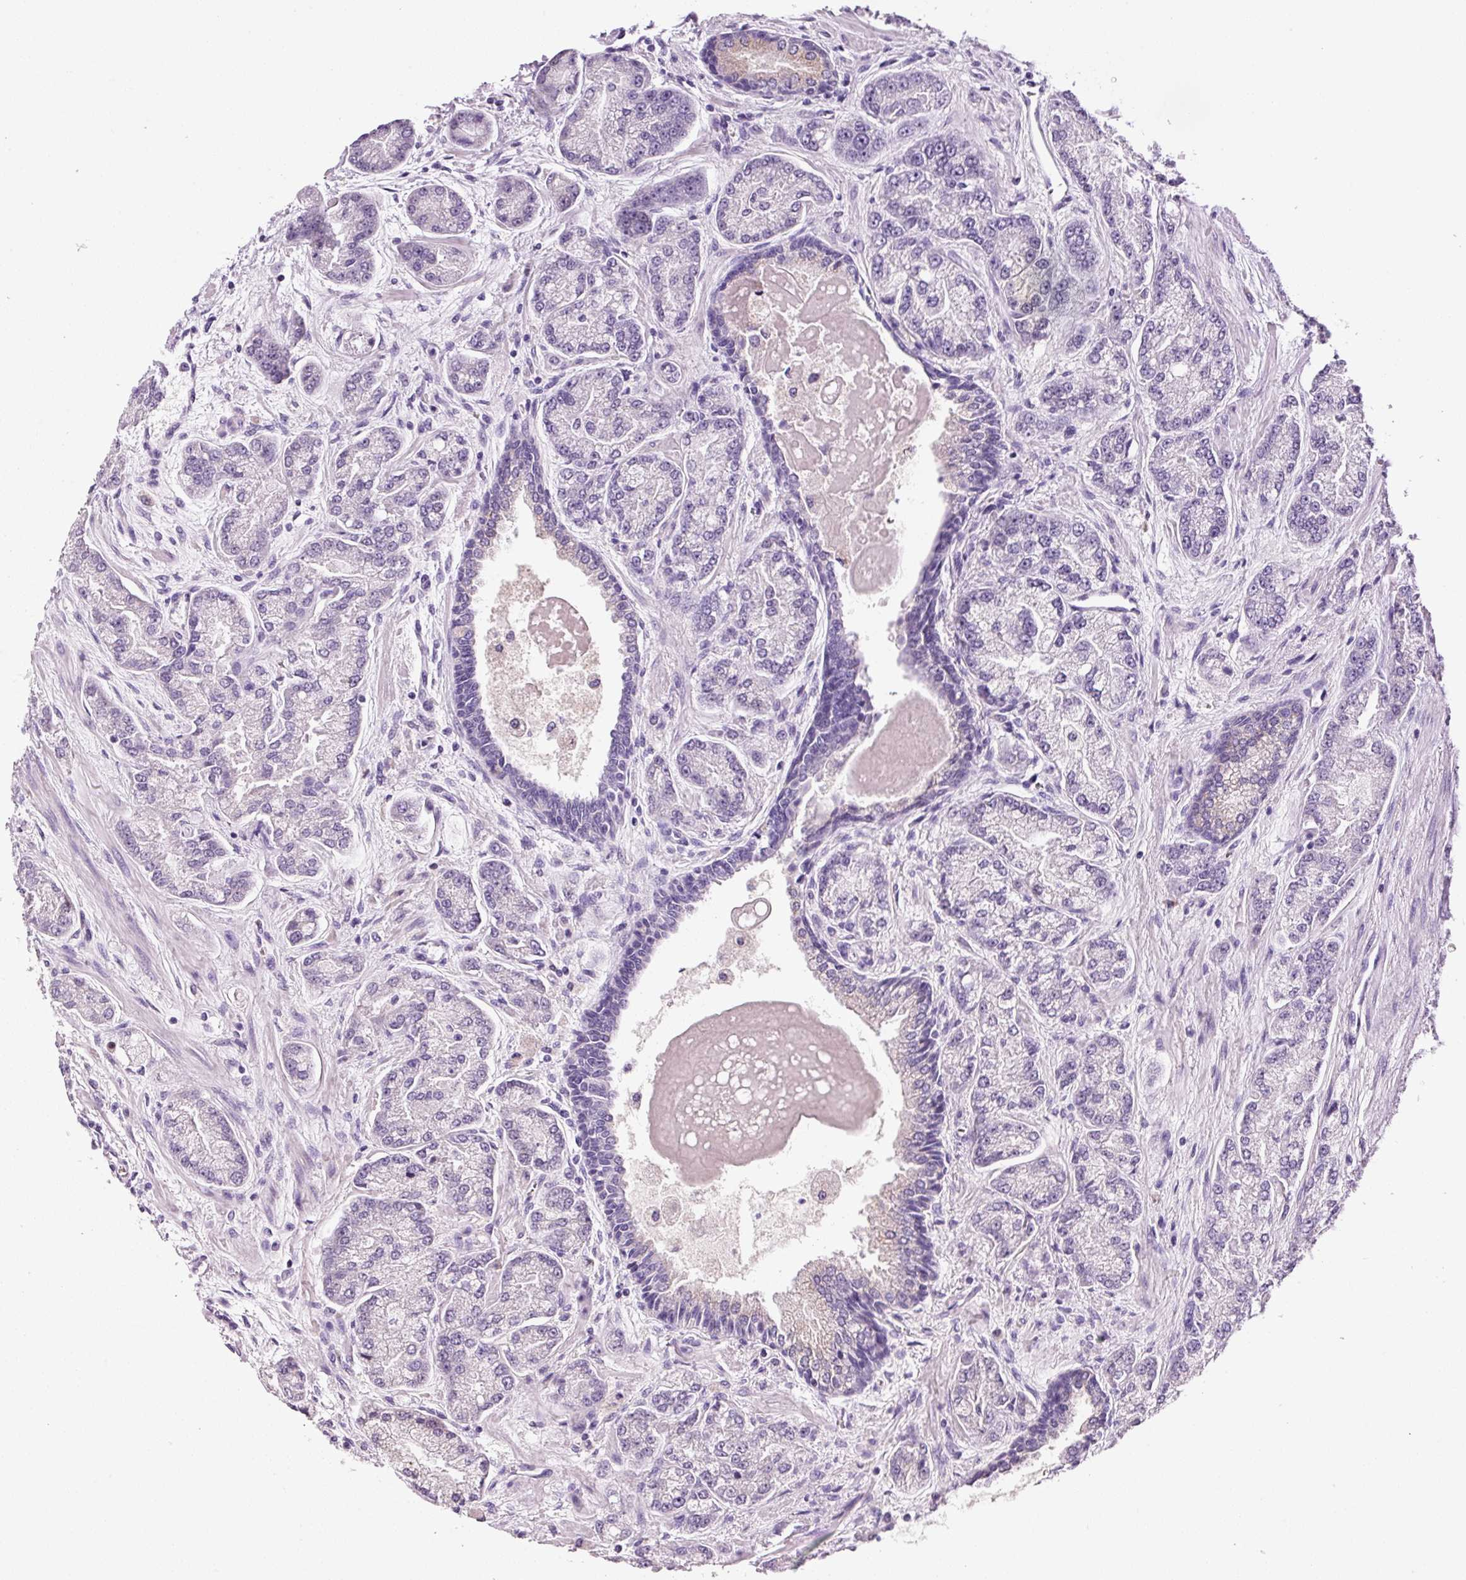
{"staining": {"intensity": "negative", "quantity": "none", "location": "none"}, "tissue": "prostate cancer", "cell_type": "Tumor cells", "image_type": "cancer", "snomed": [{"axis": "morphology", "description": "Adenocarcinoma, High grade"}, {"axis": "topography", "description": "Prostate"}], "caption": "Immunohistochemistry (IHC) photomicrograph of neoplastic tissue: prostate cancer (adenocarcinoma (high-grade)) stained with DAB (3,3'-diaminobenzidine) exhibits no significant protein positivity in tumor cells.", "gene": "KLF1", "patient": {"sex": "male", "age": 68}}